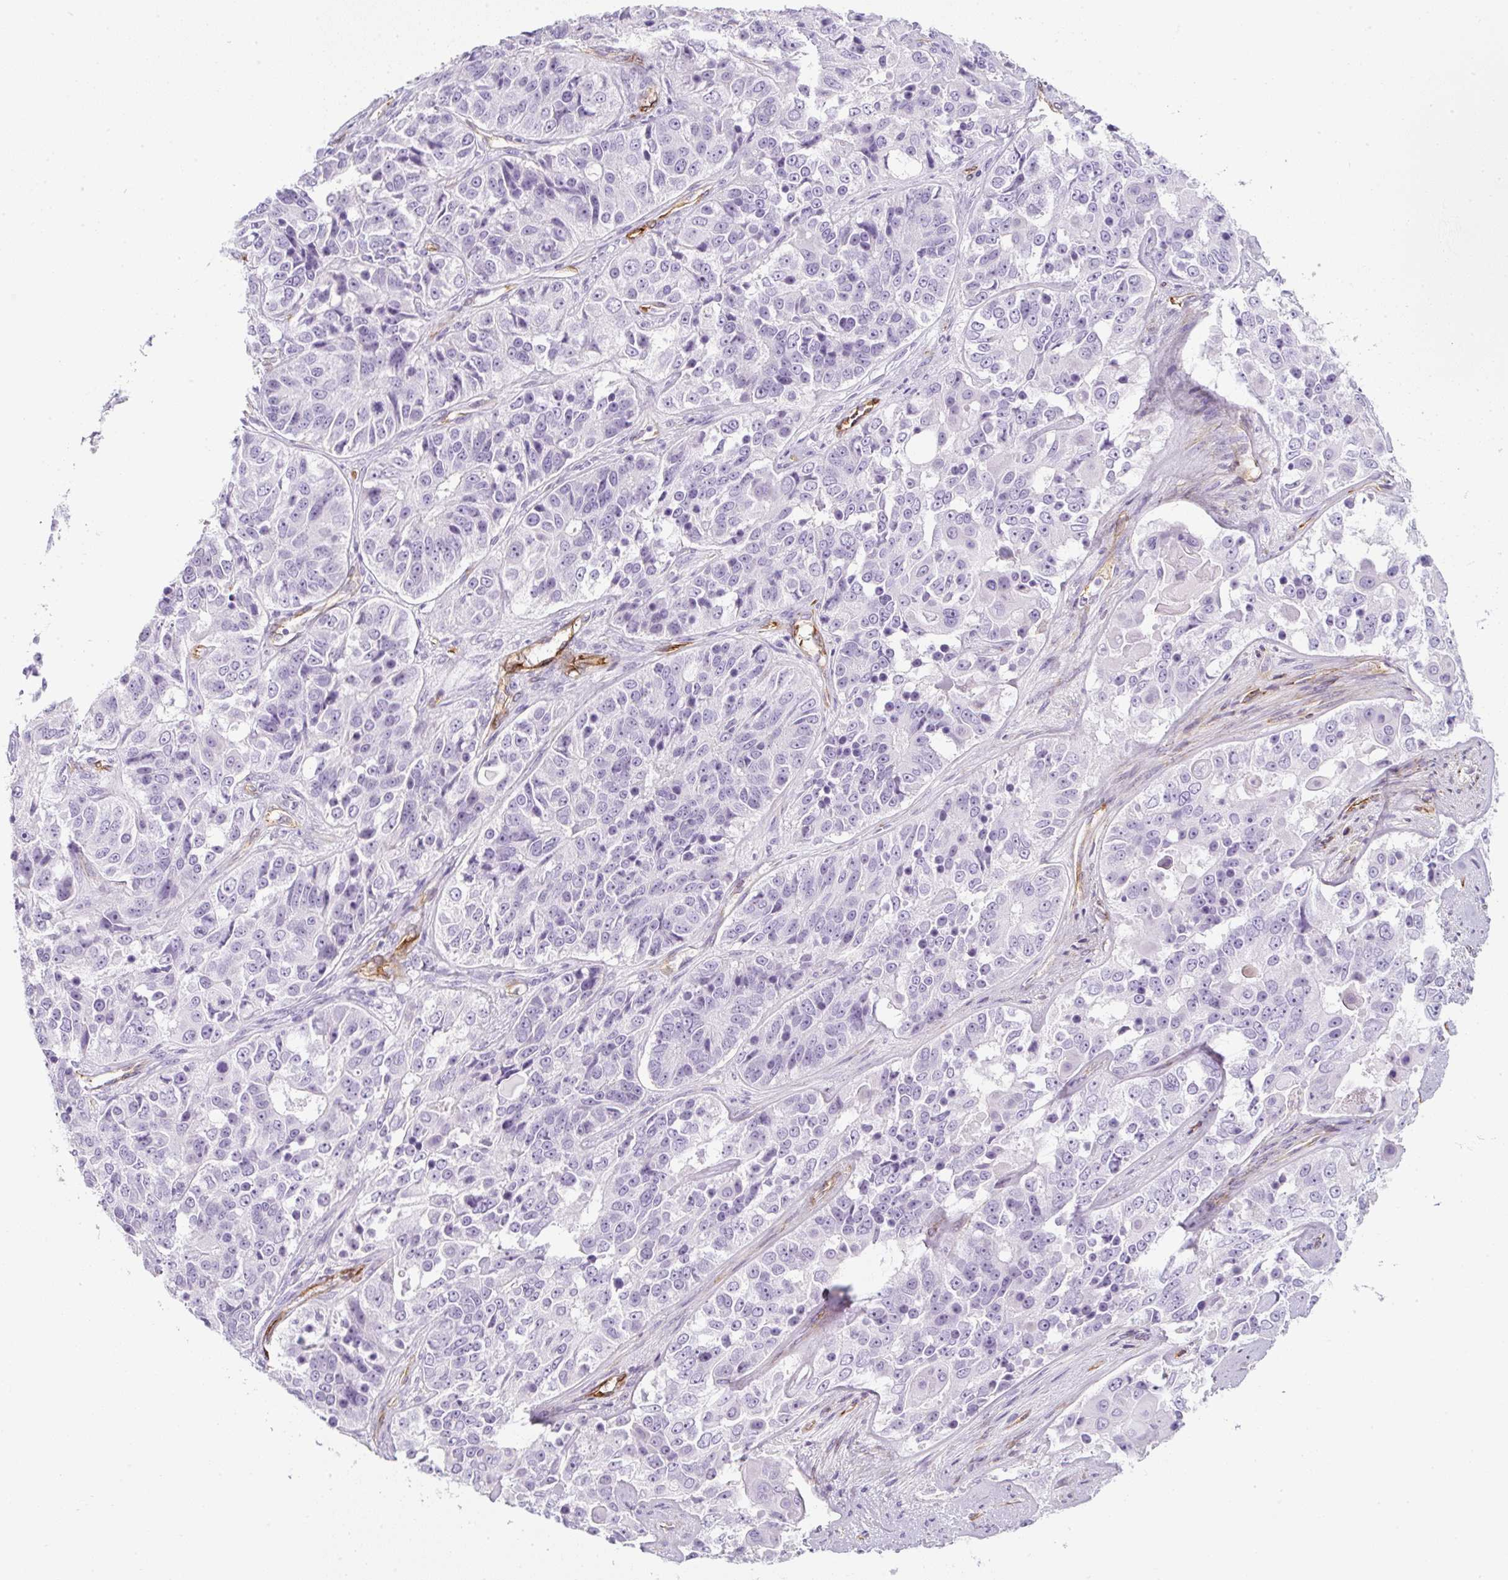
{"staining": {"intensity": "negative", "quantity": "none", "location": "none"}, "tissue": "ovarian cancer", "cell_type": "Tumor cells", "image_type": "cancer", "snomed": [{"axis": "morphology", "description": "Carcinoma, endometroid"}, {"axis": "topography", "description": "Ovary"}], "caption": "Ovarian cancer (endometroid carcinoma) was stained to show a protein in brown. There is no significant expression in tumor cells. (Brightfield microscopy of DAB (3,3'-diaminobenzidine) immunohistochemistry at high magnification).", "gene": "CAVIN3", "patient": {"sex": "female", "age": 51}}